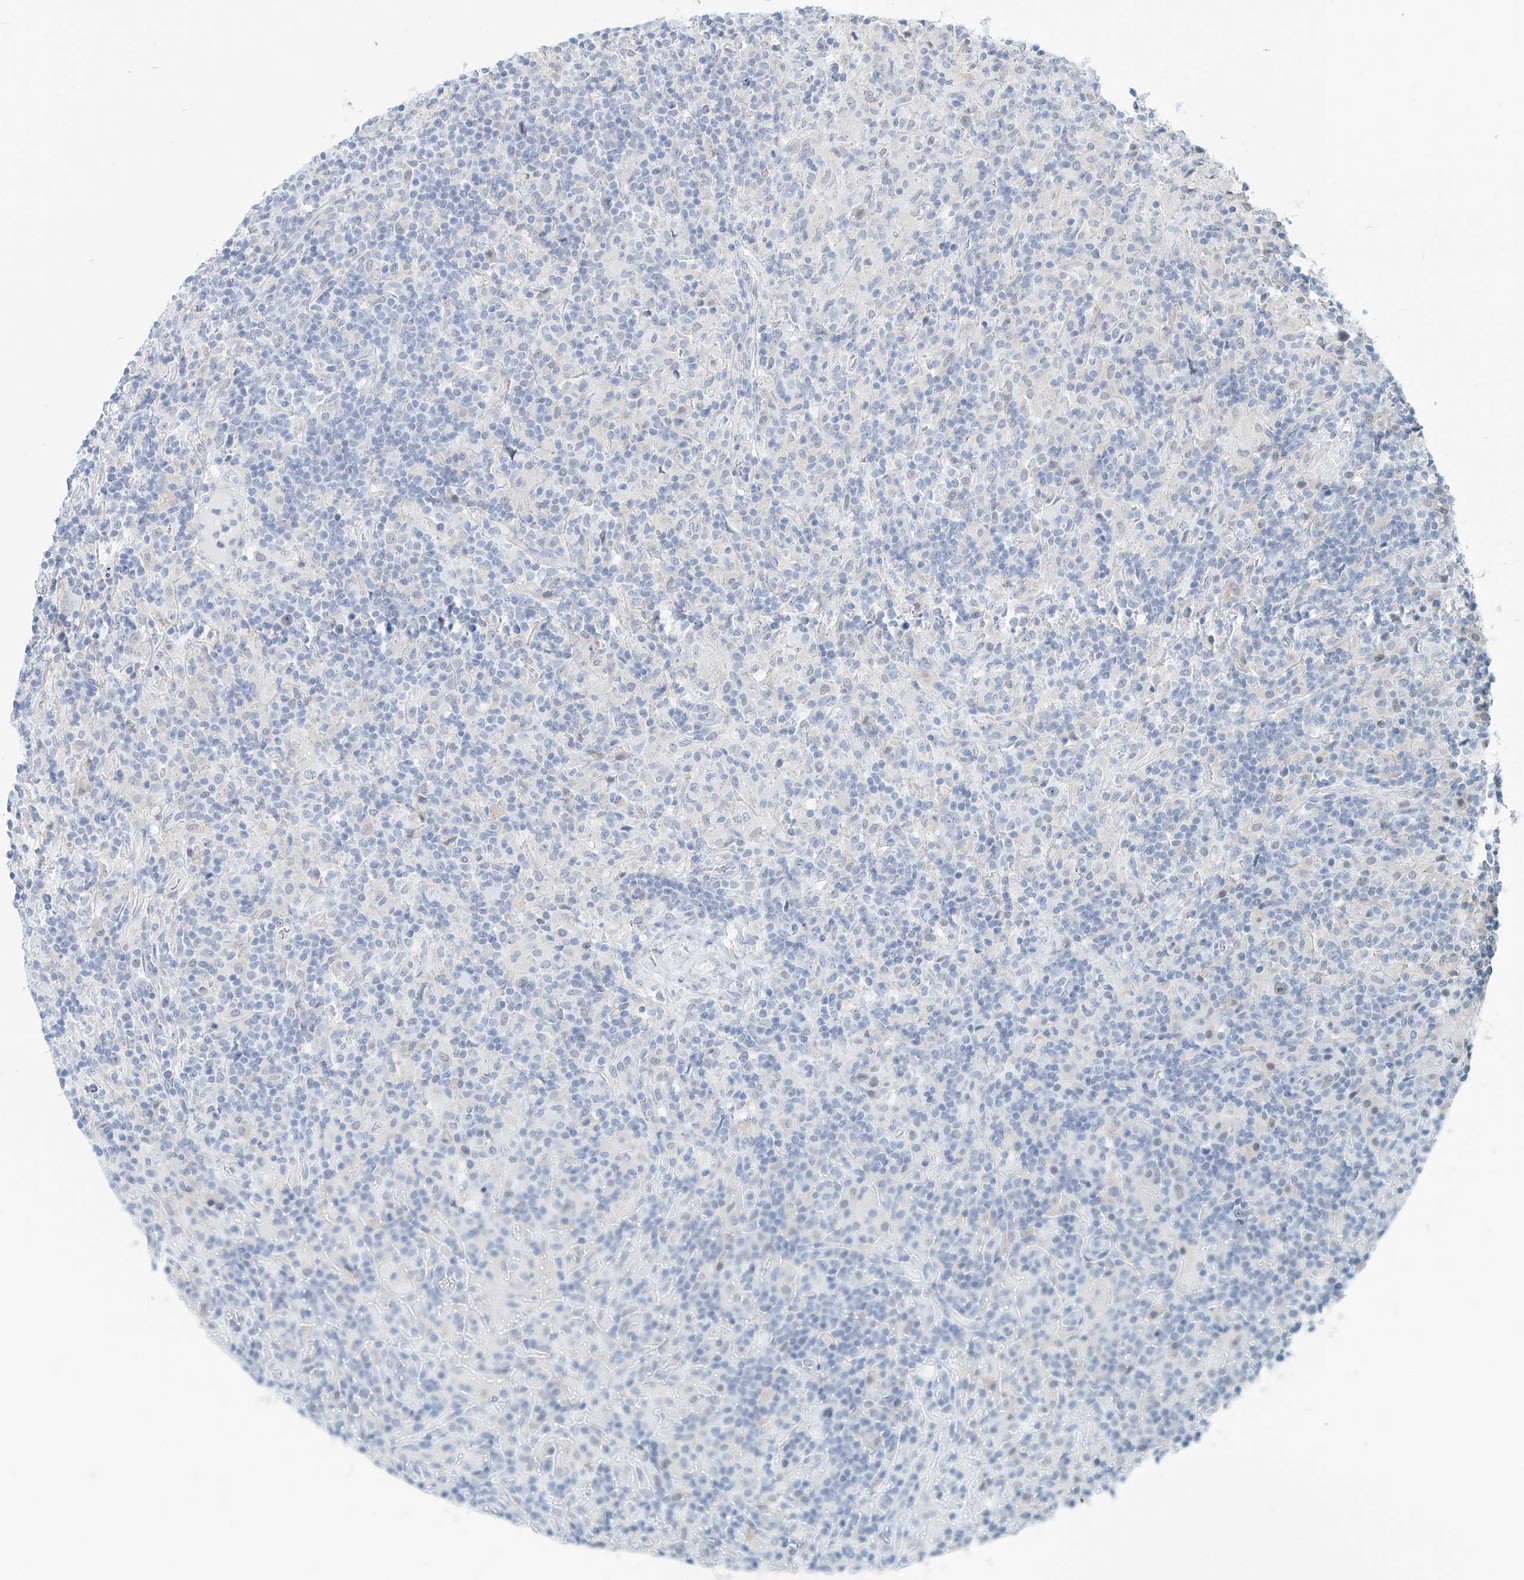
{"staining": {"intensity": "negative", "quantity": "none", "location": "none"}, "tissue": "lymphoma", "cell_type": "Tumor cells", "image_type": "cancer", "snomed": [{"axis": "morphology", "description": "Hodgkin's disease, NOS"}, {"axis": "topography", "description": "Lymph node"}], "caption": "Immunohistochemistry micrograph of human Hodgkin's disease stained for a protein (brown), which reveals no positivity in tumor cells.", "gene": "SASH1", "patient": {"sex": "male", "age": 70}}